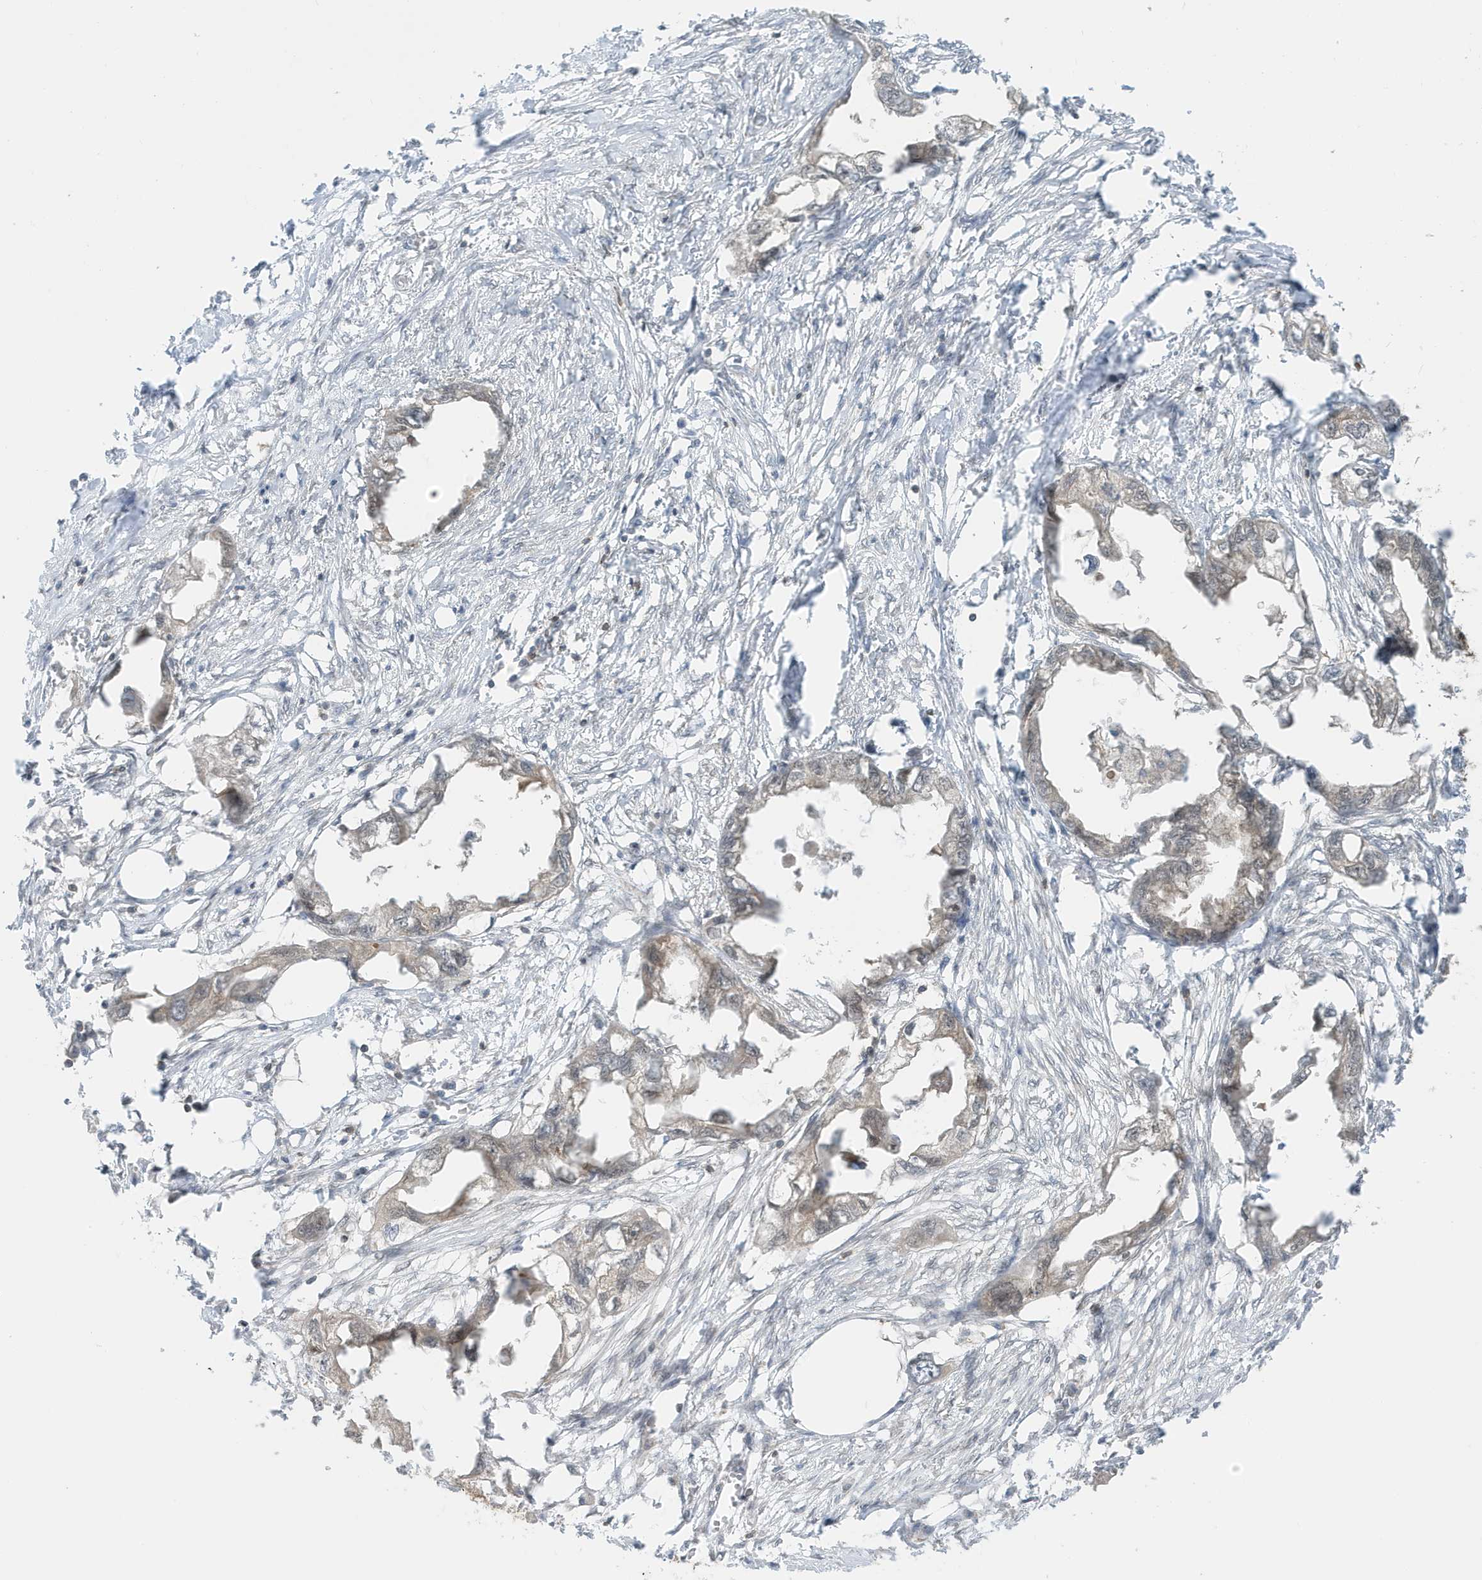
{"staining": {"intensity": "weak", "quantity": "<25%", "location": "cytoplasmic/membranous"}, "tissue": "endometrial cancer", "cell_type": "Tumor cells", "image_type": "cancer", "snomed": [{"axis": "morphology", "description": "Adenocarcinoma, NOS"}, {"axis": "morphology", "description": "Adenocarcinoma, metastatic, NOS"}, {"axis": "topography", "description": "Adipose tissue"}, {"axis": "topography", "description": "Endometrium"}], "caption": "Tumor cells are negative for brown protein staining in adenocarcinoma (endometrial).", "gene": "OGA", "patient": {"sex": "female", "age": 67}}